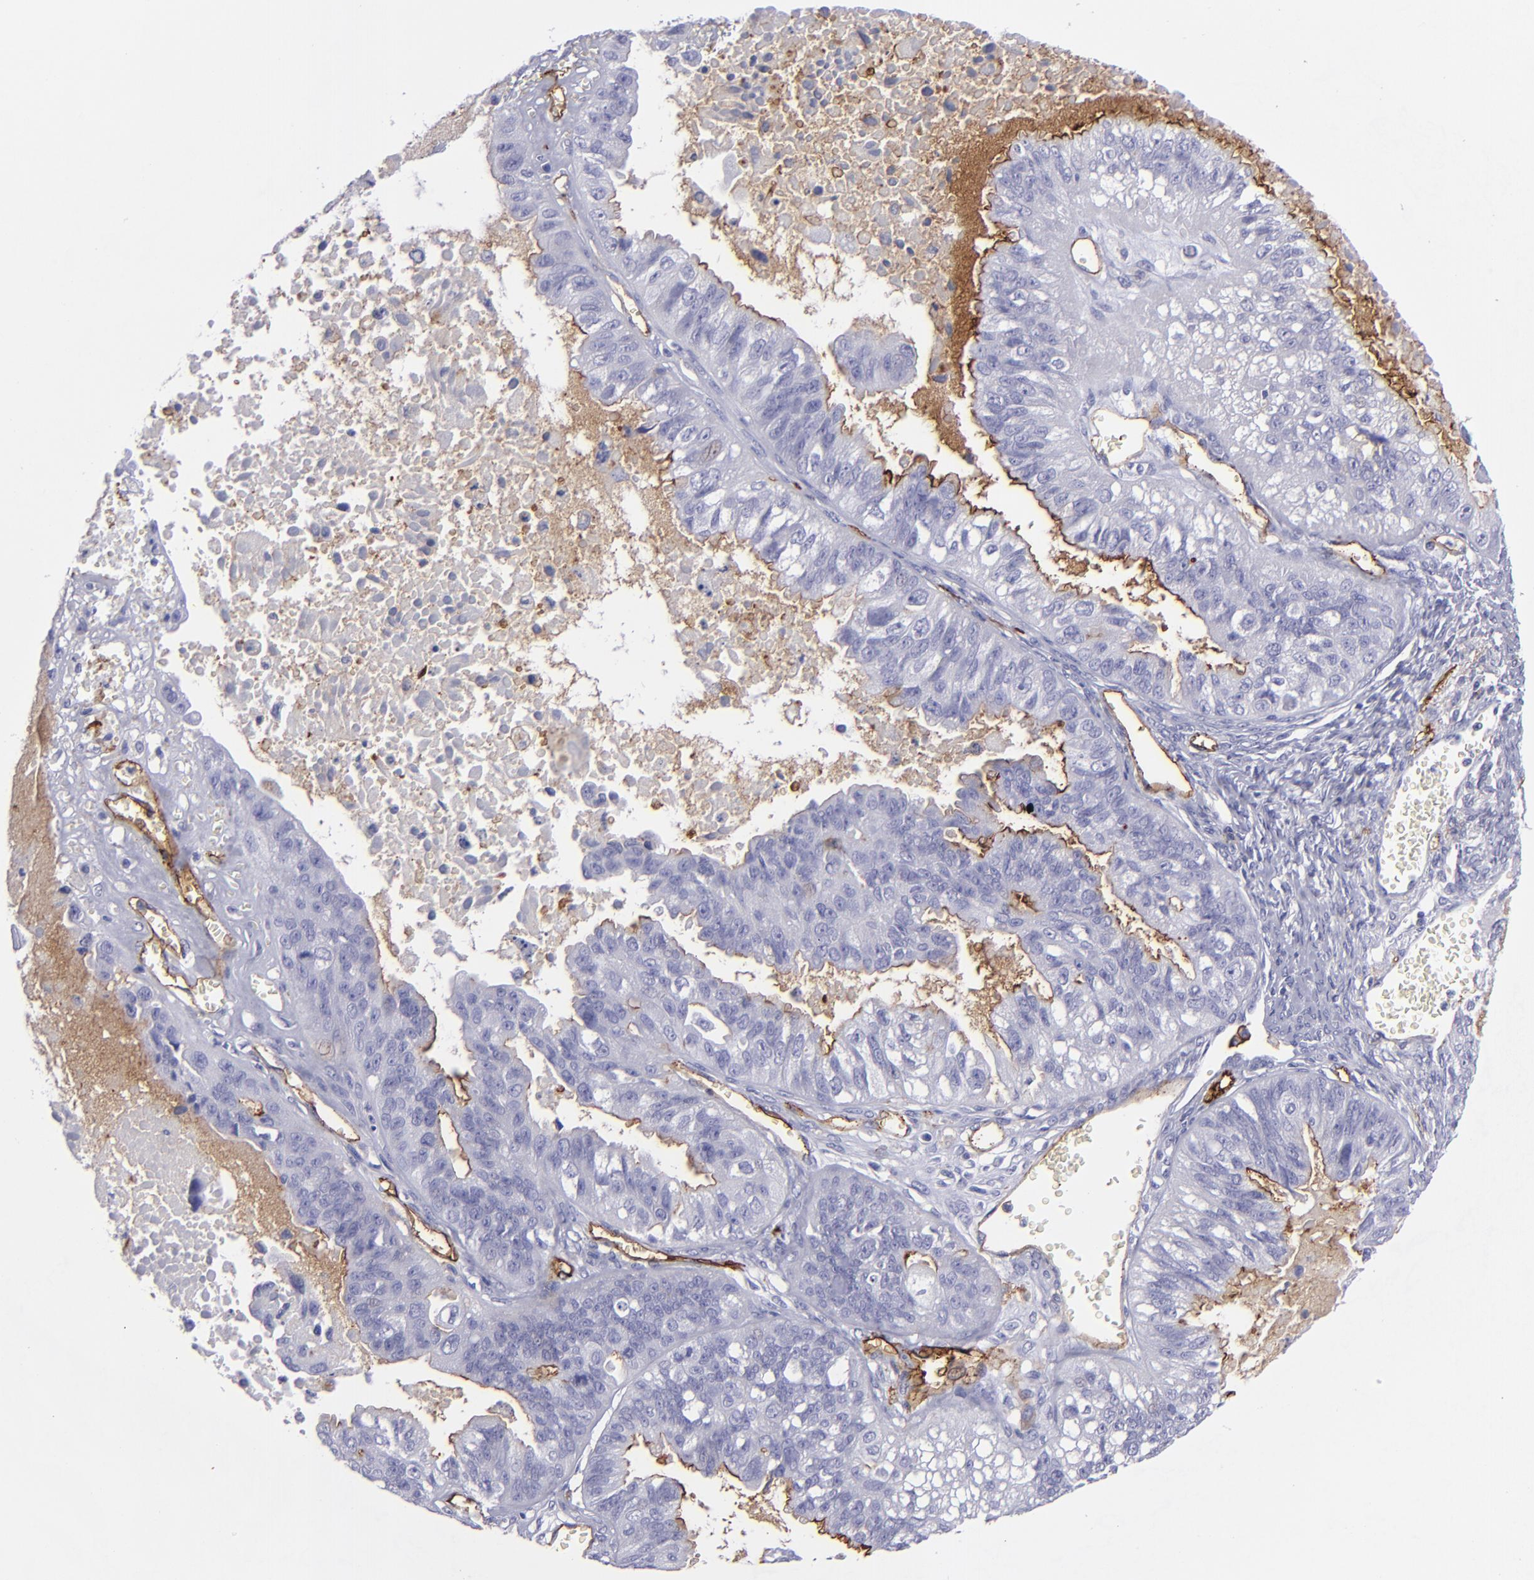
{"staining": {"intensity": "strong", "quantity": "<25%", "location": "cytoplasmic/membranous"}, "tissue": "ovarian cancer", "cell_type": "Tumor cells", "image_type": "cancer", "snomed": [{"axis": "morphology", "description": "Carcinoma, endometroid"}, {"axis": "topography", "description": "Ovary"}], "caption": "Human ovarian endometroid carcinoma stained with a brown dye shows strong cytoplasmic/membranous positive positivity in about <25% of tumor cells.", "gene": "ACE", "patient": {"sex": "female", "age": 85}}